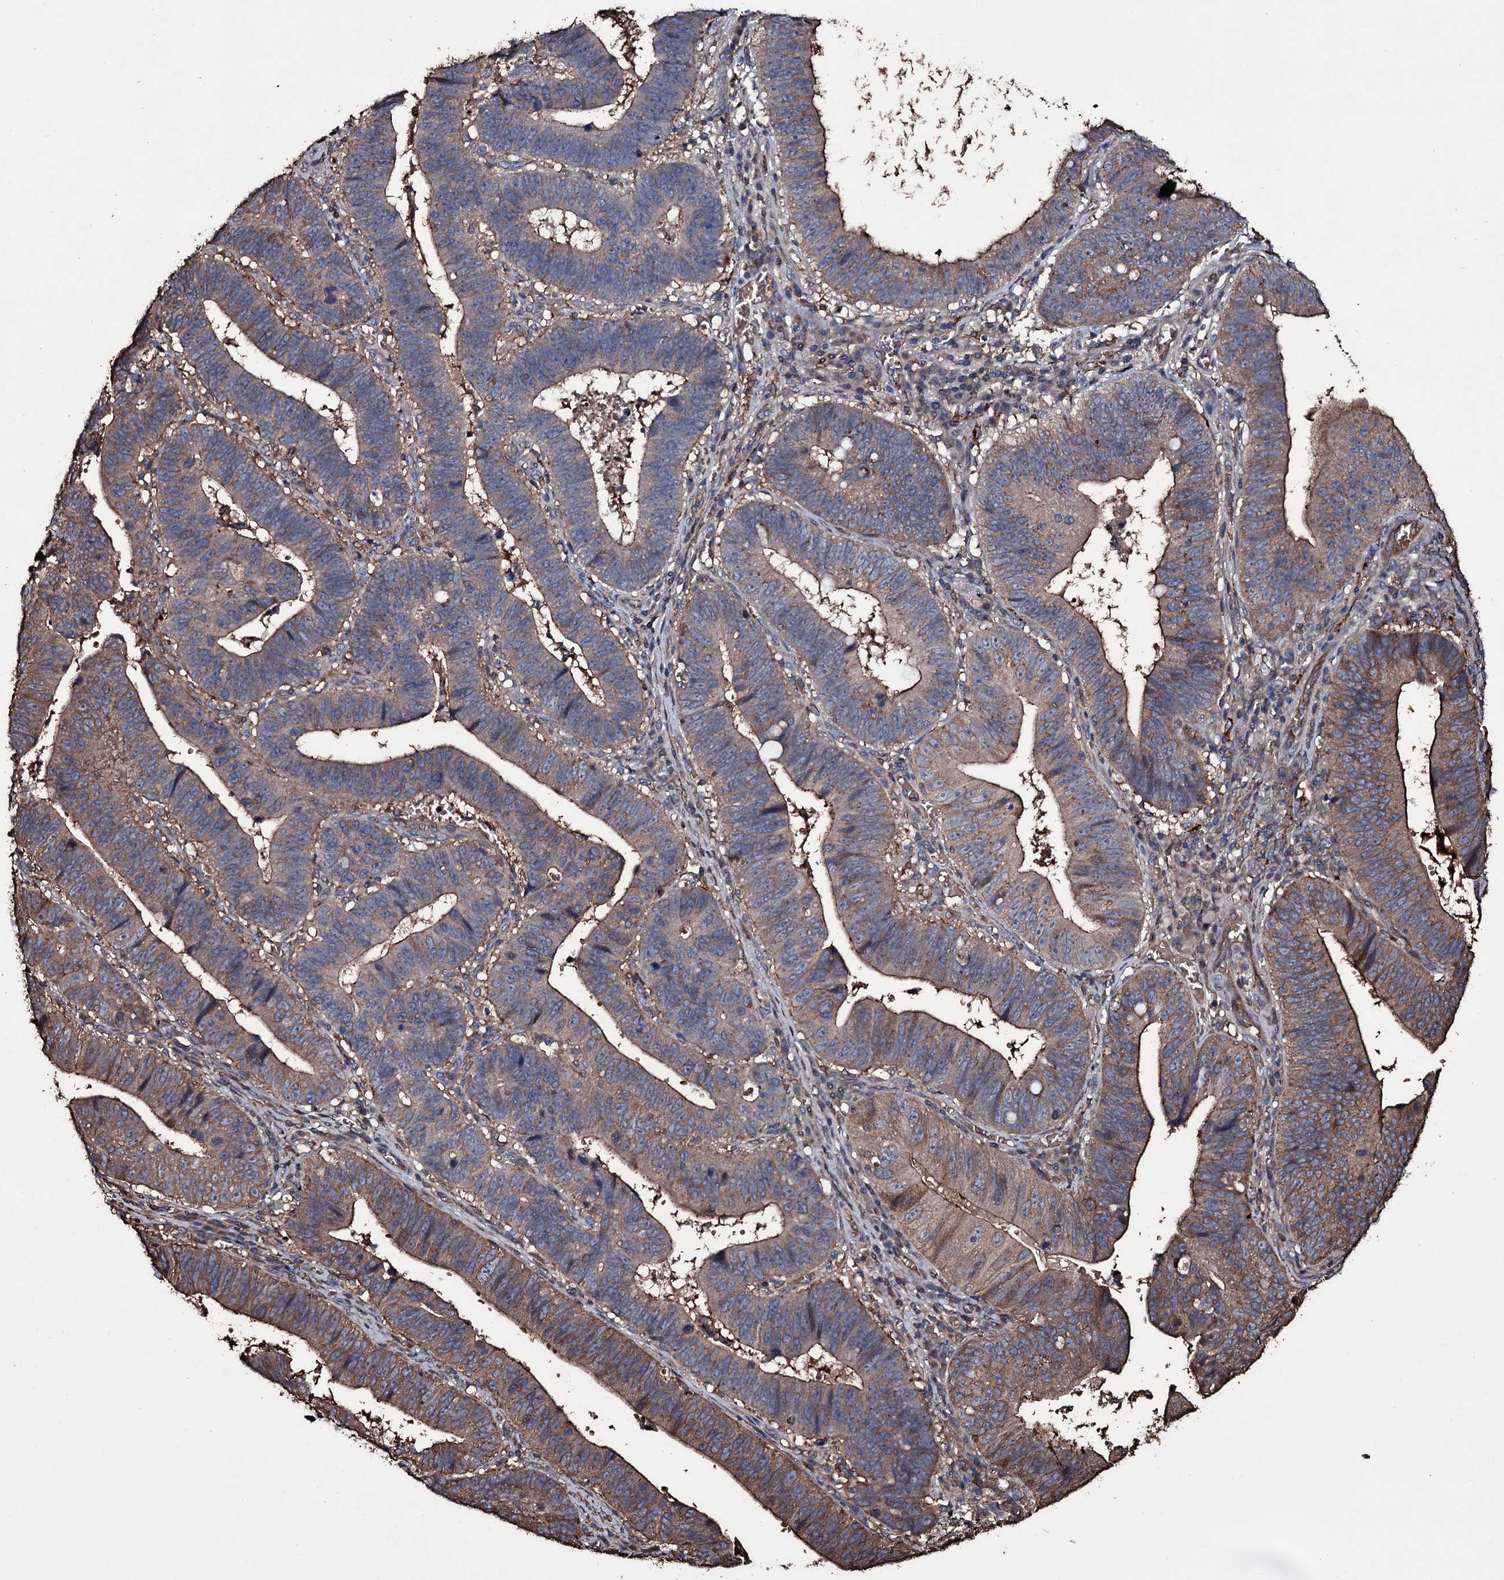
{"staining": {"intensity": "moderate", "quantity": "25%-75%", "location": "cytoplasmic/membranous"}, "tissue": "stomach cancer", "cell_type": "Tumor cells", "image_type": "cancer", "snomed": [{"axis": "morphology", "description": "Adenocarcinoma, NOS"}, {"axis": "topography", "description": "Stomach"}], "caption": "Protein analysis of stomach cancer tissue shows moderate cytoplasmic/membranous expression in about 25%-75% of tumor cells. (DAB (3,3'-diaminobenzidine) = brown stain, brightfield microscopy at high magnification).", "gene": "ZSWIM8", "patient": {"sex": "male", "age": 59}}